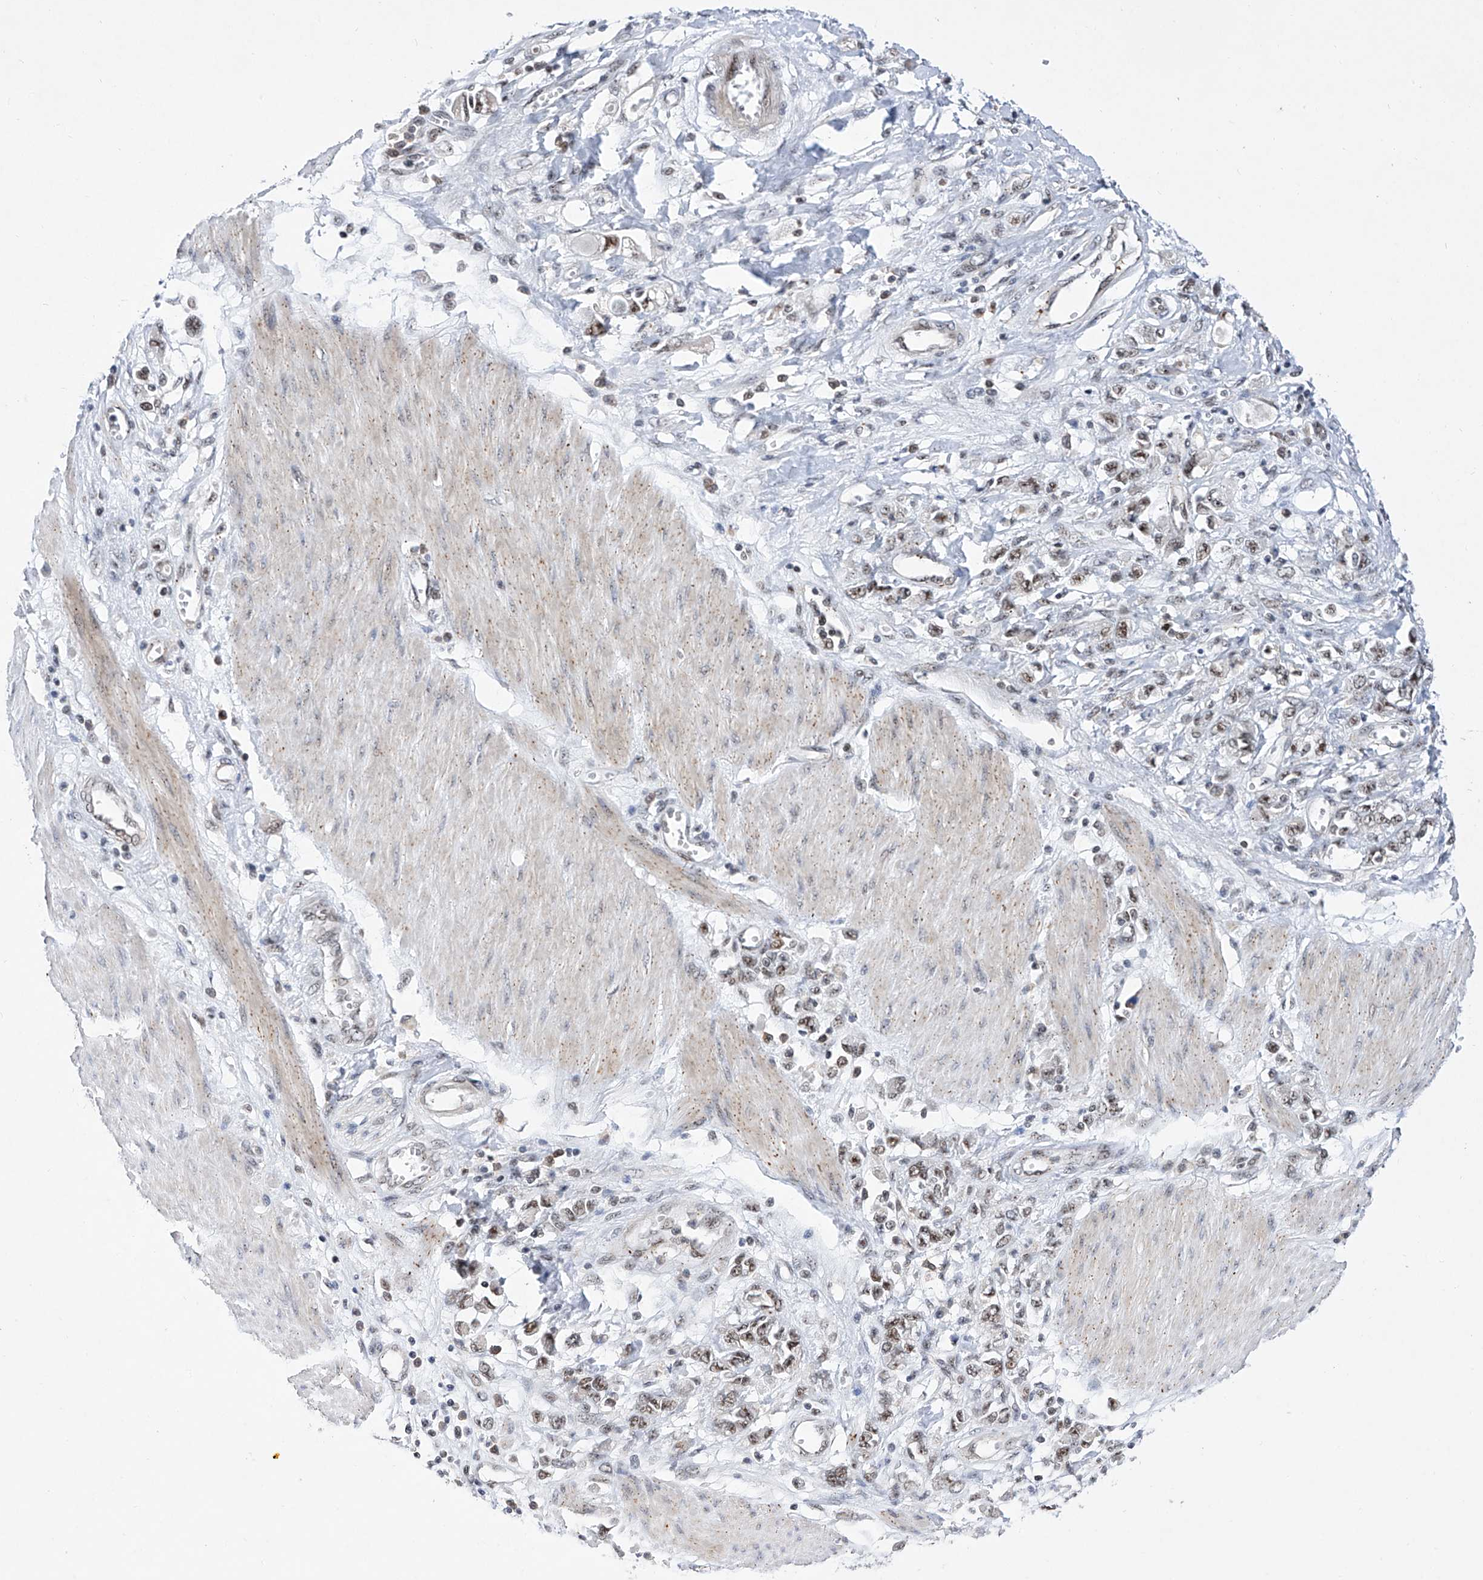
{"staining": {"intensity": "weak", "quantity": ">75%", "location": "nuclear"}, "tissue": "stomach cancer", "cell_type": "Tumor cells", "image_type": "cancer", "snomed": [{"axis": "morphology", "description": "Adenocarcinoma, NOS"}, {"axis": "topography", "description": "Stomach"}], "caption": "Stomach adenocarcinoma tissue shows weak nuclear expression in about >75% of tumor cells (Brightfield microscopy of DAB IHC at high magnification).", "gene": "RAD54L", "patient": {"sex": "female", "age": 76}}